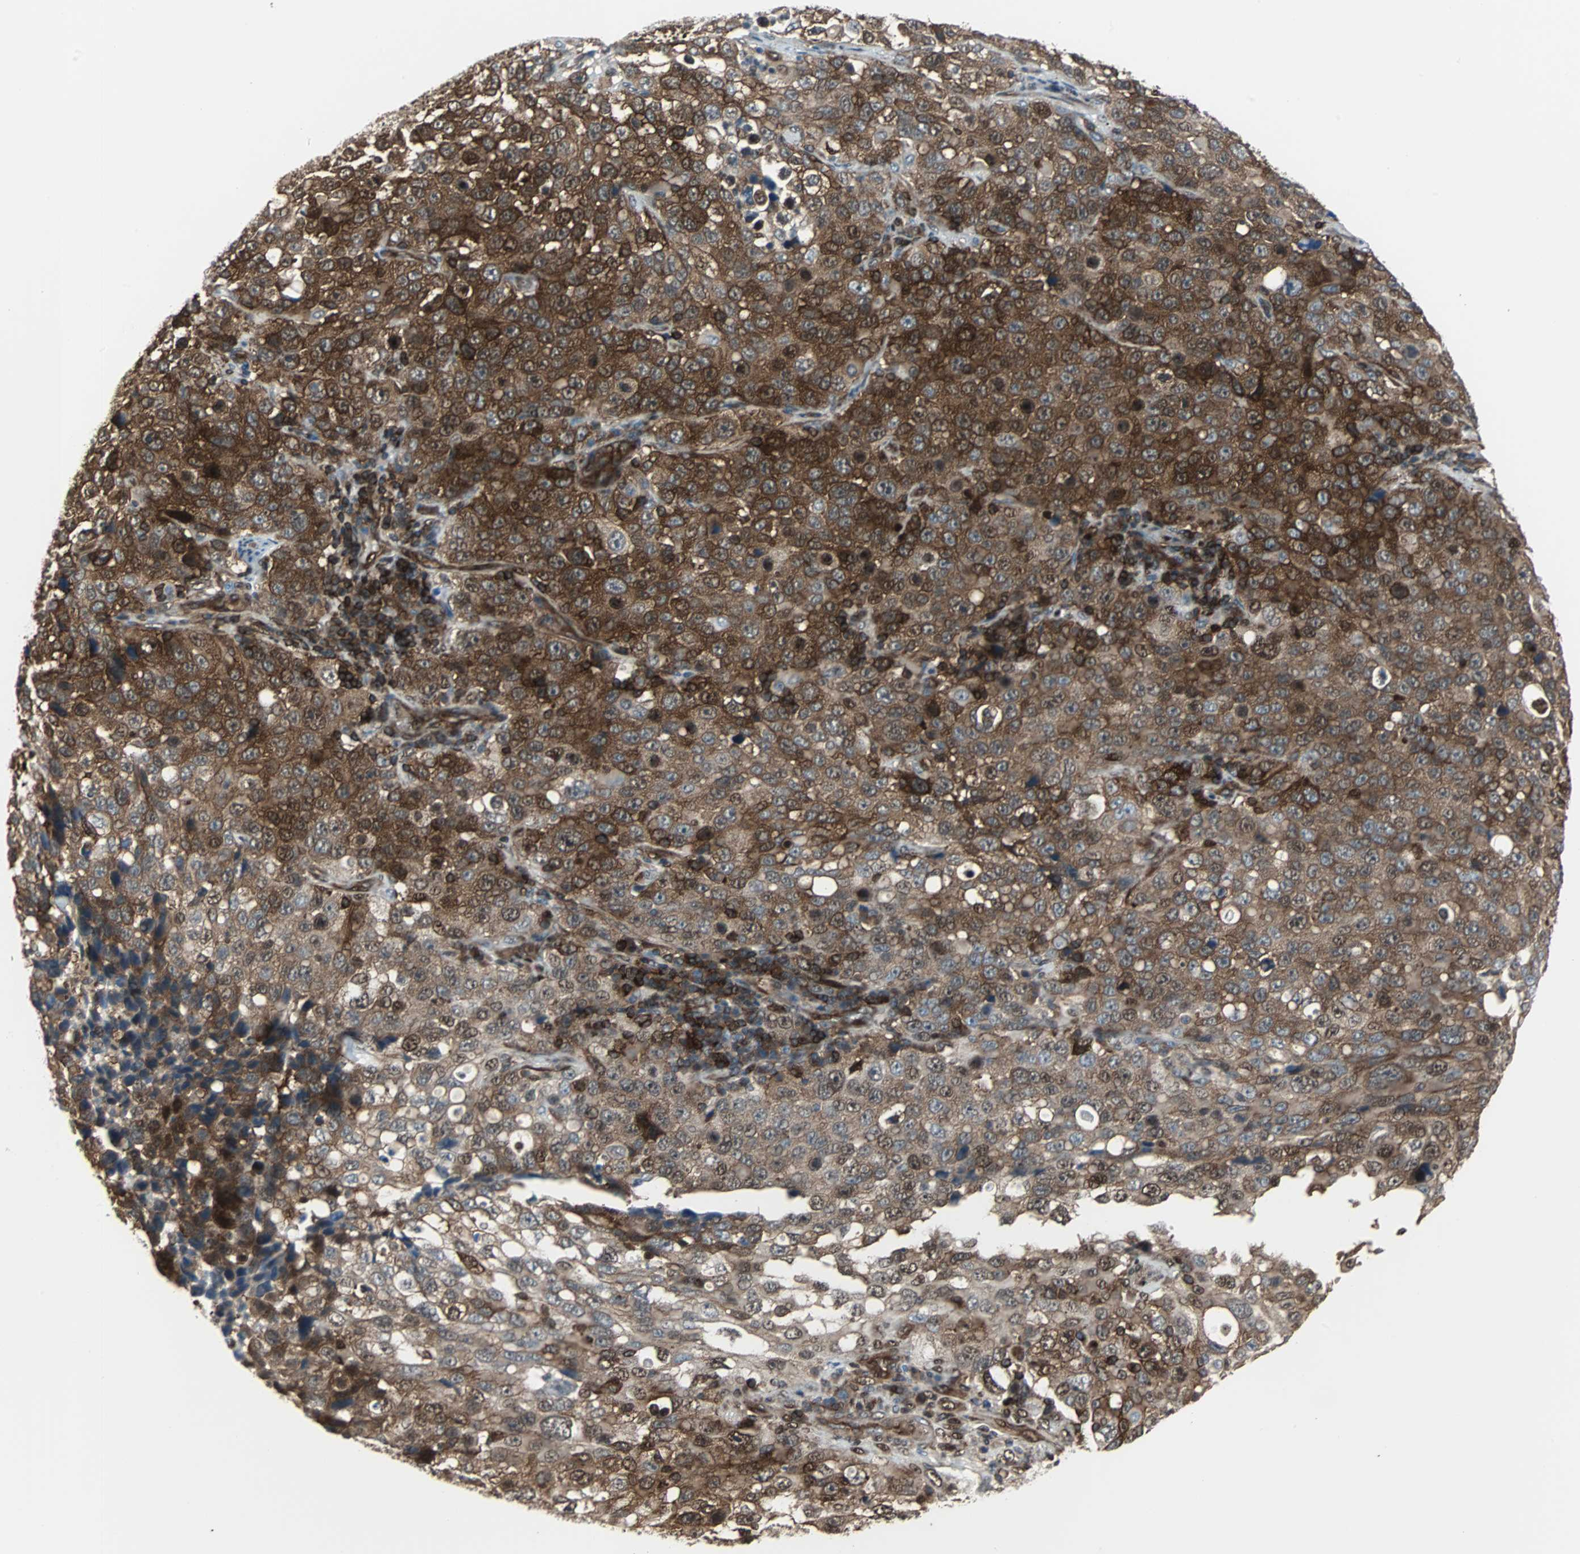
{"staining": {"intensity": "strong", "quantity": ">75%", "location": "cytoplasmic/membranous"}, "tissue": "stomach cancer", "cell_type": "Tumor cells", "image_type": "cancer", "snomed": [{"axis": "morphology", "description": "Normal tissue, NOS"}, {"axis": "morphology", "description": "Adenocarcinoma, NOS"}, {"axis": "topography", "description": "Stomach"}], "caption": "Tumor cells display strong cytoplasmic/membranous staining in about >75% of cells in stomach cancer.", "gene": "RELA", "patient": {"sex": "male", "age": 48}}